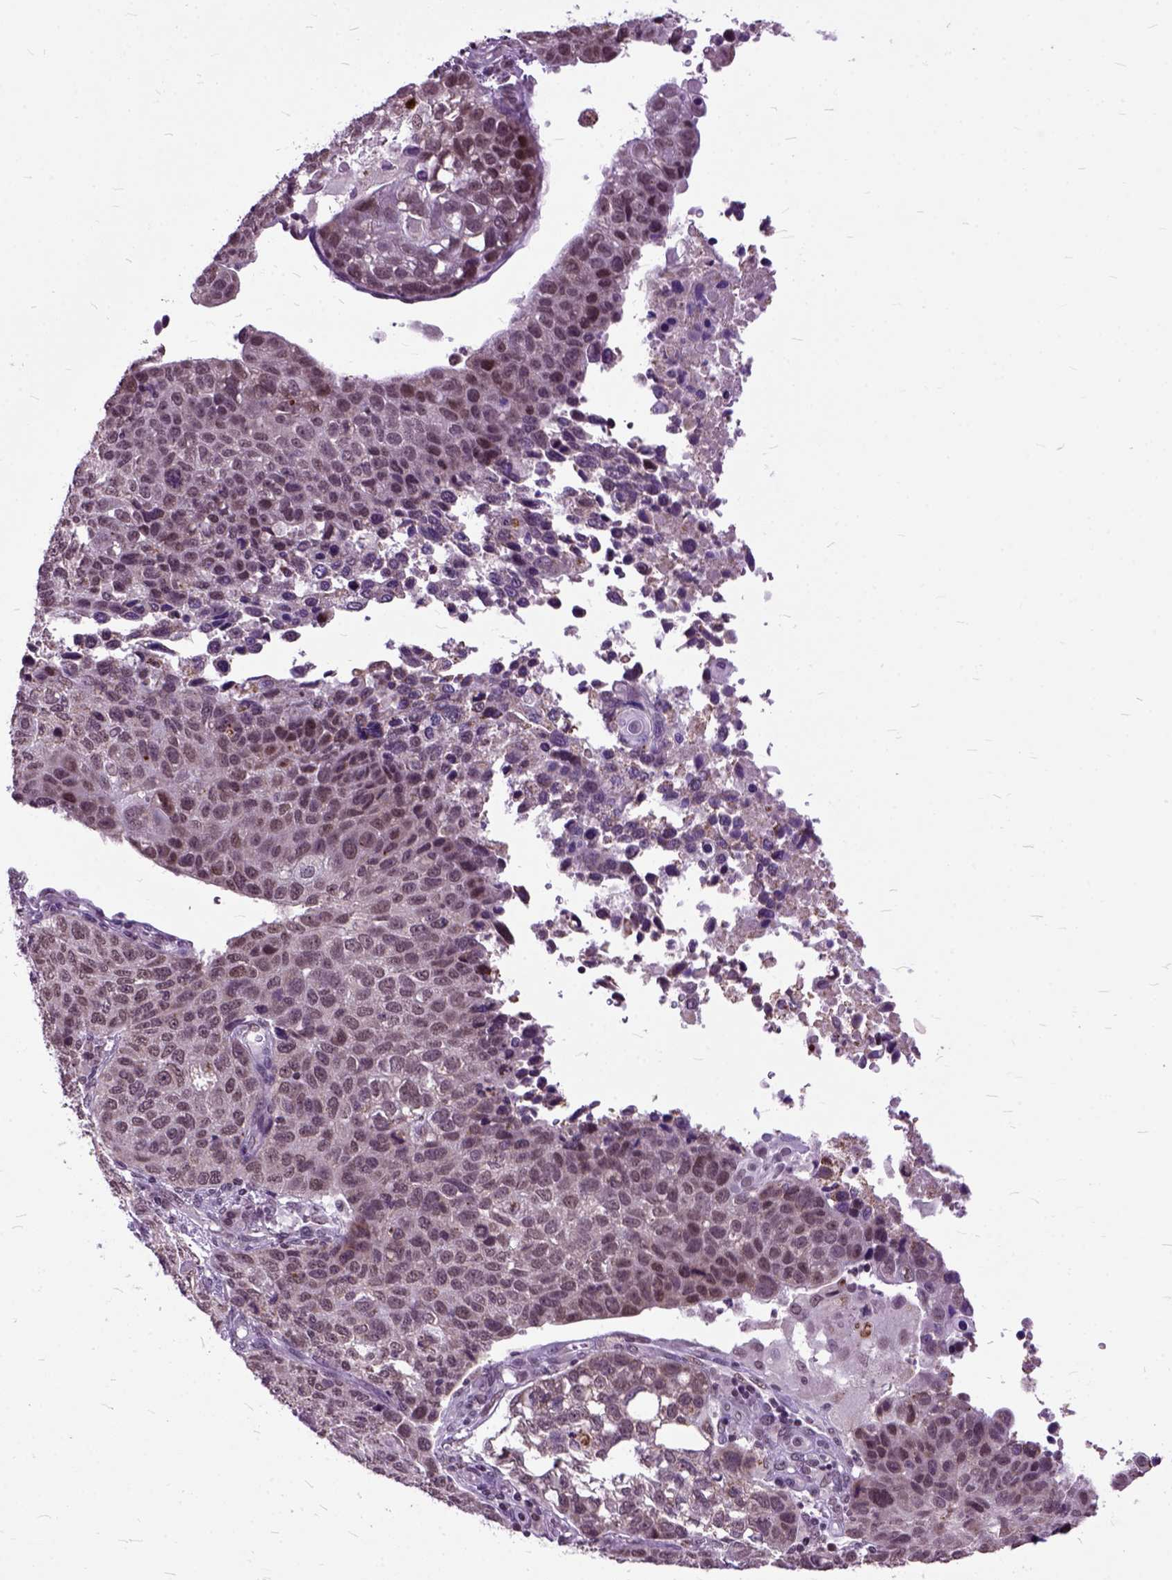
{"staining": {"intensity": "moderate", "quantity": "<25%", "location": "nuclear"}, "tissue": "lung cancer", "cell_type": "Tumor cells", "image_type": "cancer", "snomed": [{"axis": "morphology", "description": "Squamous cell carcinoma, NOS"}, {"axis": "topography", "description": "Lymph node"}, {"axis": "topography", "description": "Lung"}], "caption": "Protein expression analysis of human lung cancer reveals moderate nuclear expression in approximately <25% of tumor cells. (IHC, brightfield microscopy, high magnification).", "gene": "ORC5", "patient": {"sex": "male", "age": 61}}